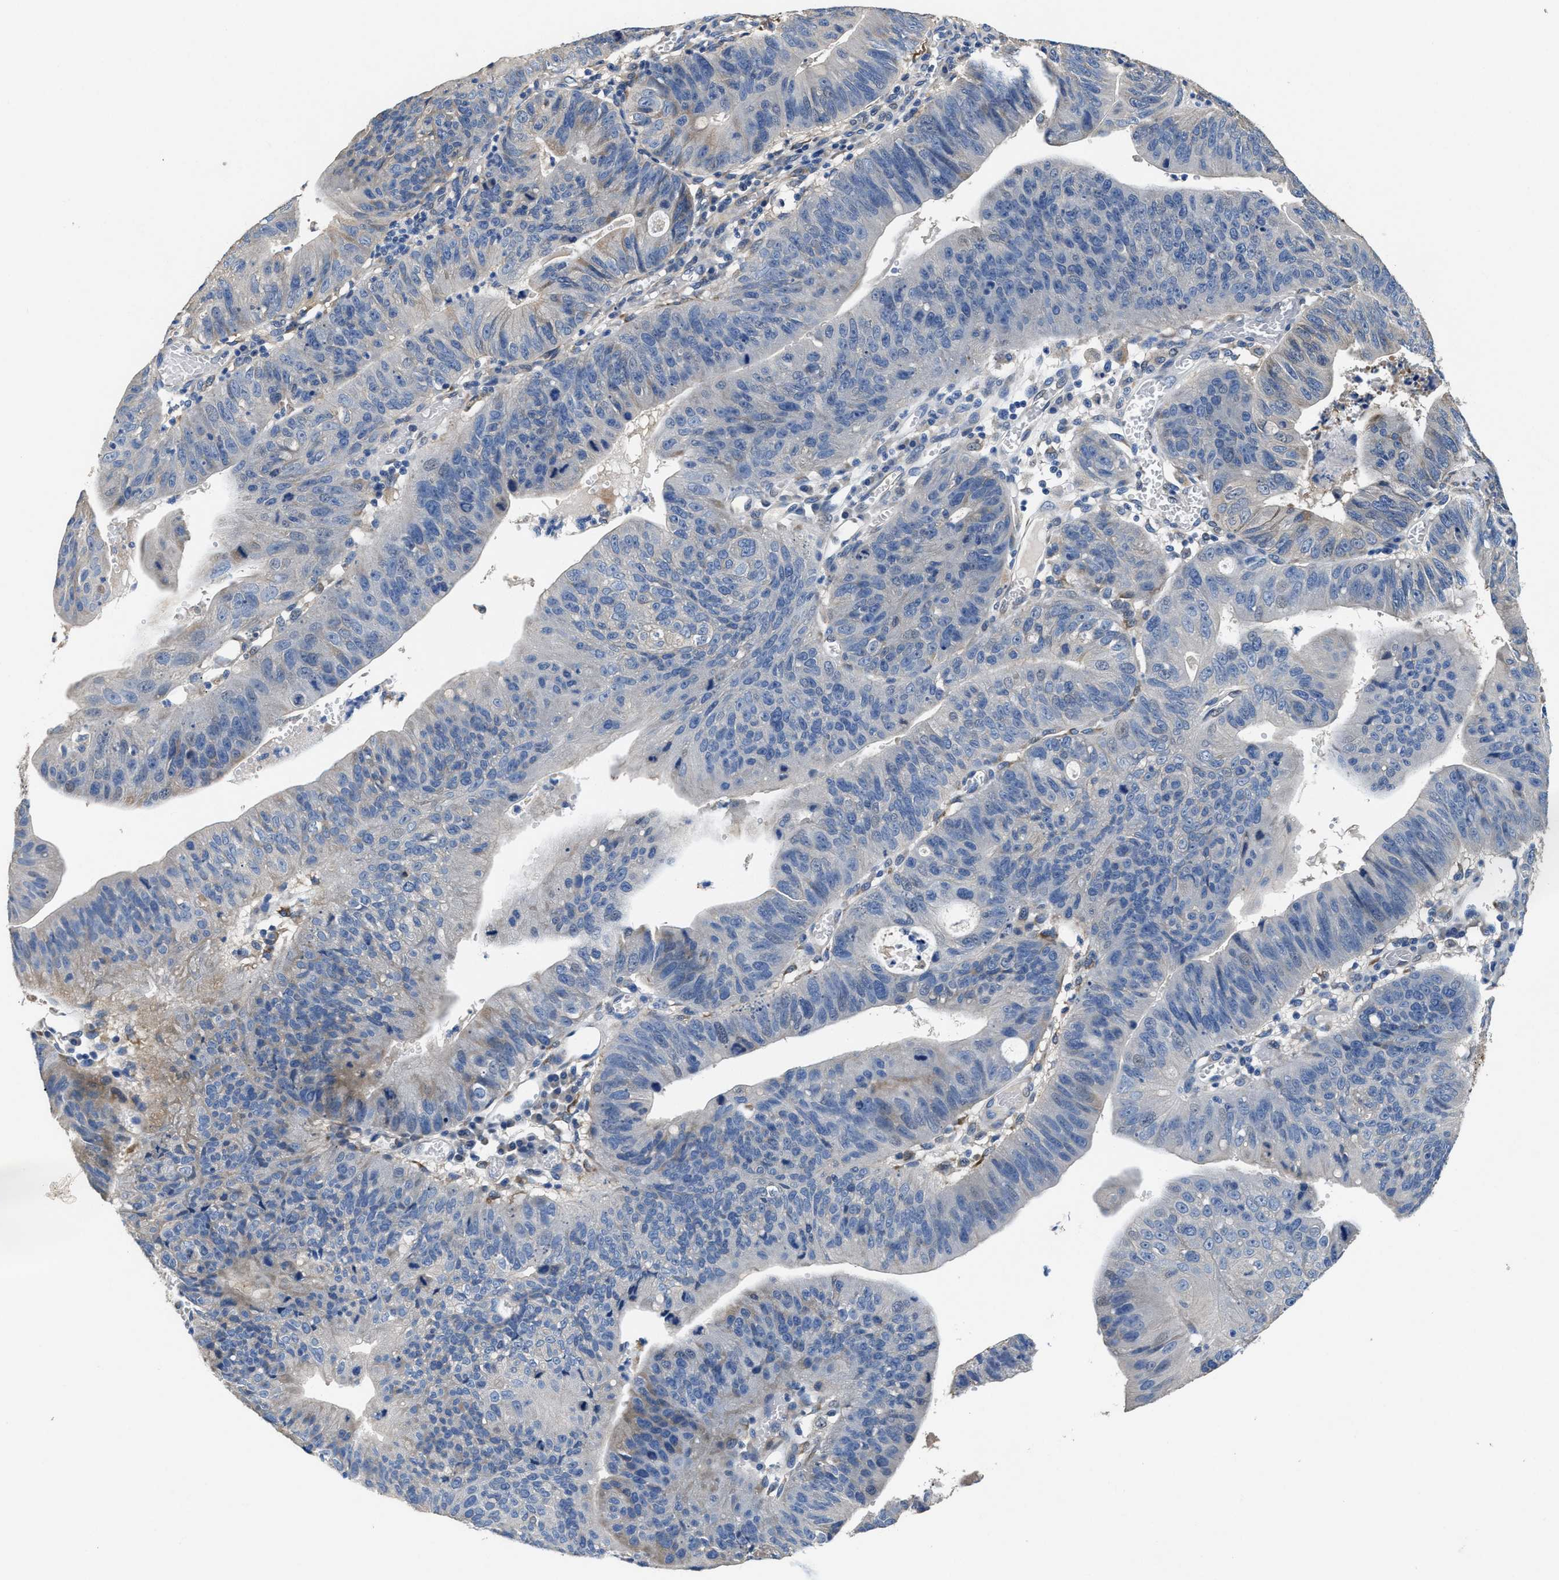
{"staining": {"intensity": "negative", "quantity": "none", "location": "none"}, "tissue": "stomach cancer", "cell_type": "Tumor cells", "image_type": "cancer", "snomed": [{"axis": "morphology", "description": "Adenocarcinoma, NOS"}, {"axis": "topography", "description": "Stomach"}], "caption": "Human adenocarcinoma (stomach) stained for a protein using immunohistochemistry shows no expression in tumor cells.", "gene": "PEG10", "patient": {"sex": "male", "age": 59}}